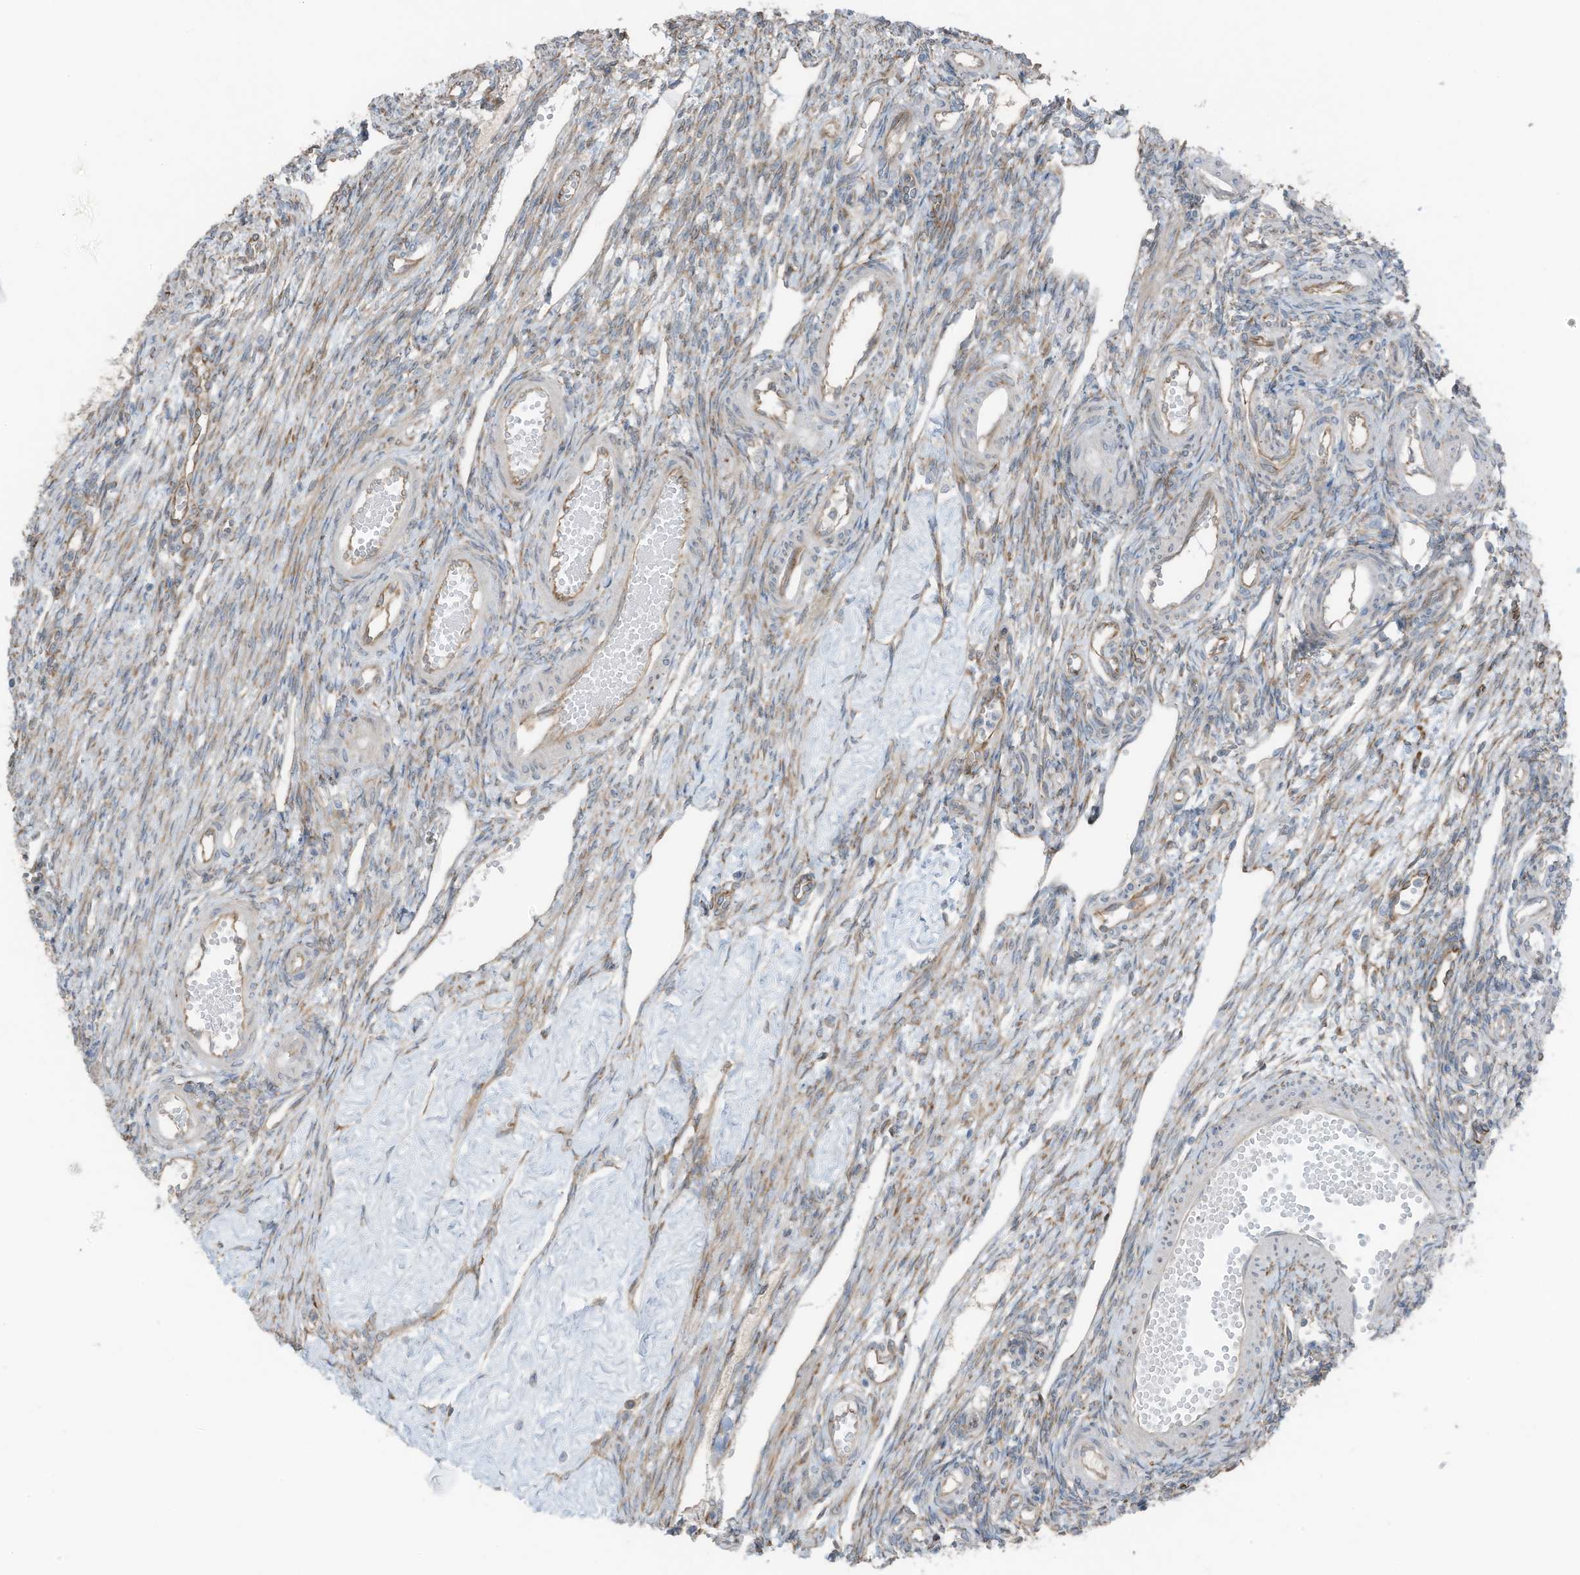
{"staining": {"intensity": "negative", "quantity": "none", "location": "none"}, "tissue": "ovary", "cell_type": "Ovarian stroma cells", "image_type": "normal", "snomed": [{"axis": "morphology", "description": "Normal tissue, NOS"}, {"axis": "morphology", "description": "Cyst, NOS"}, {"axis": "topography", "description": "Ovary"}], "caption": "DAB (3,3'-diaminobenzidine) immunohistochemical staining of unremarkable human ovary shows no significant expression in ovarian stroma cells.", "gene": "ARHGEF33", "patient": {"sex": "female", "age": 33}}